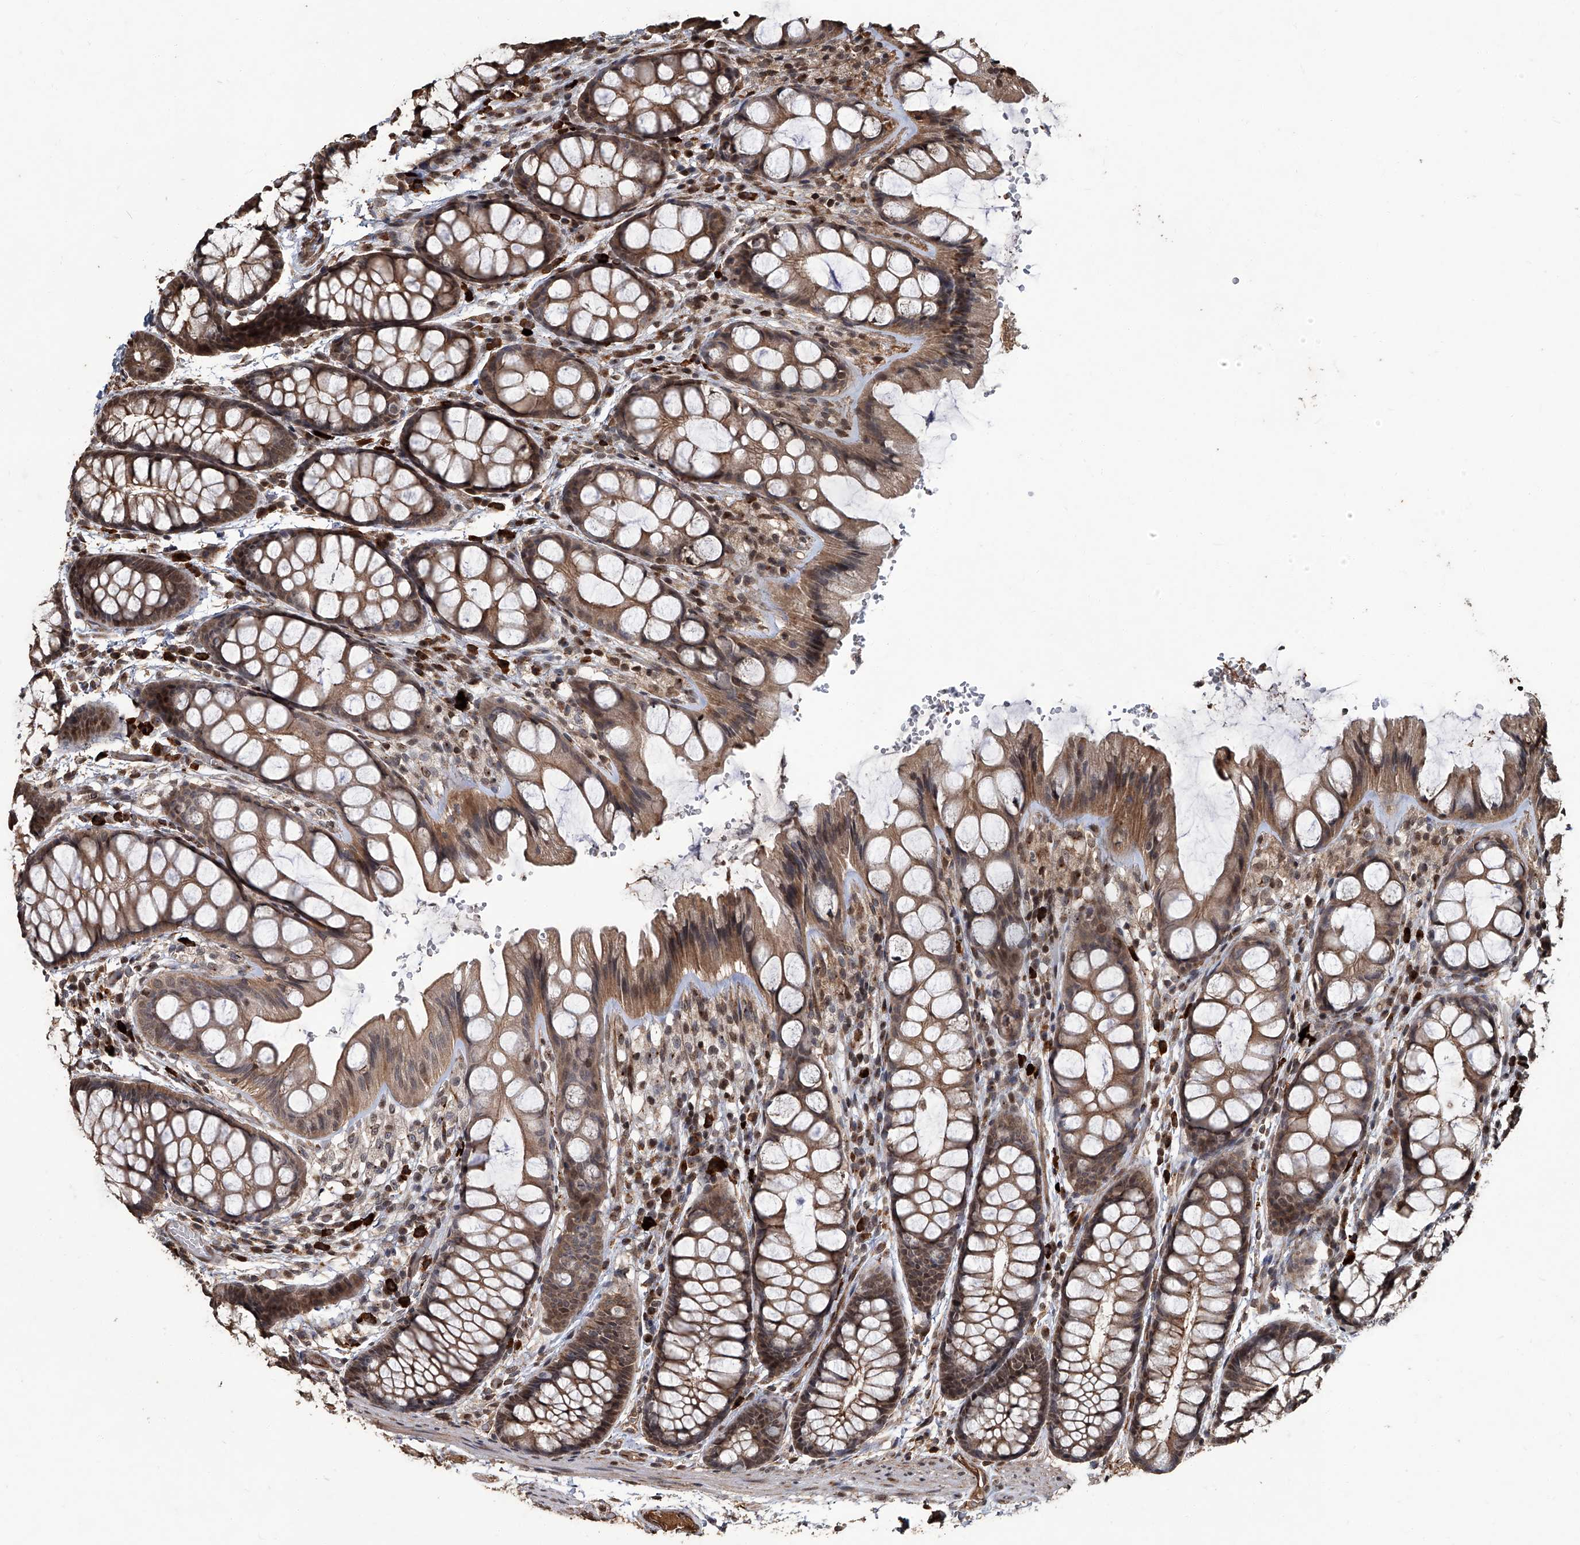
{"staining": {"intensity": "strong", "quantity": ">75%", "location": "cytoplasmic/membranous,nuclear"}, "tissue": "colon", "cell_type": "Endothelial cells", "image_type": "normal", "snomed": [{"axis": "morphology", "description": "Normal tissue, NOS"}, {"axis": "topography", "description": "Colon"}], "caption": "Immunohistochemical staining of normal human colon reveals >75% levels of strong cytoplasmic/membranous,nuclear protein positivity in about >75% of endothelial cells. The protein of interest is stained brown, and the nuclei are stained in blue (DAB (3,3'-diaminobenzidine) IHC with brightfield microscopy, high magnification).", "gene": "GPR132", "patient": {"sex": "male", "age": 47}}